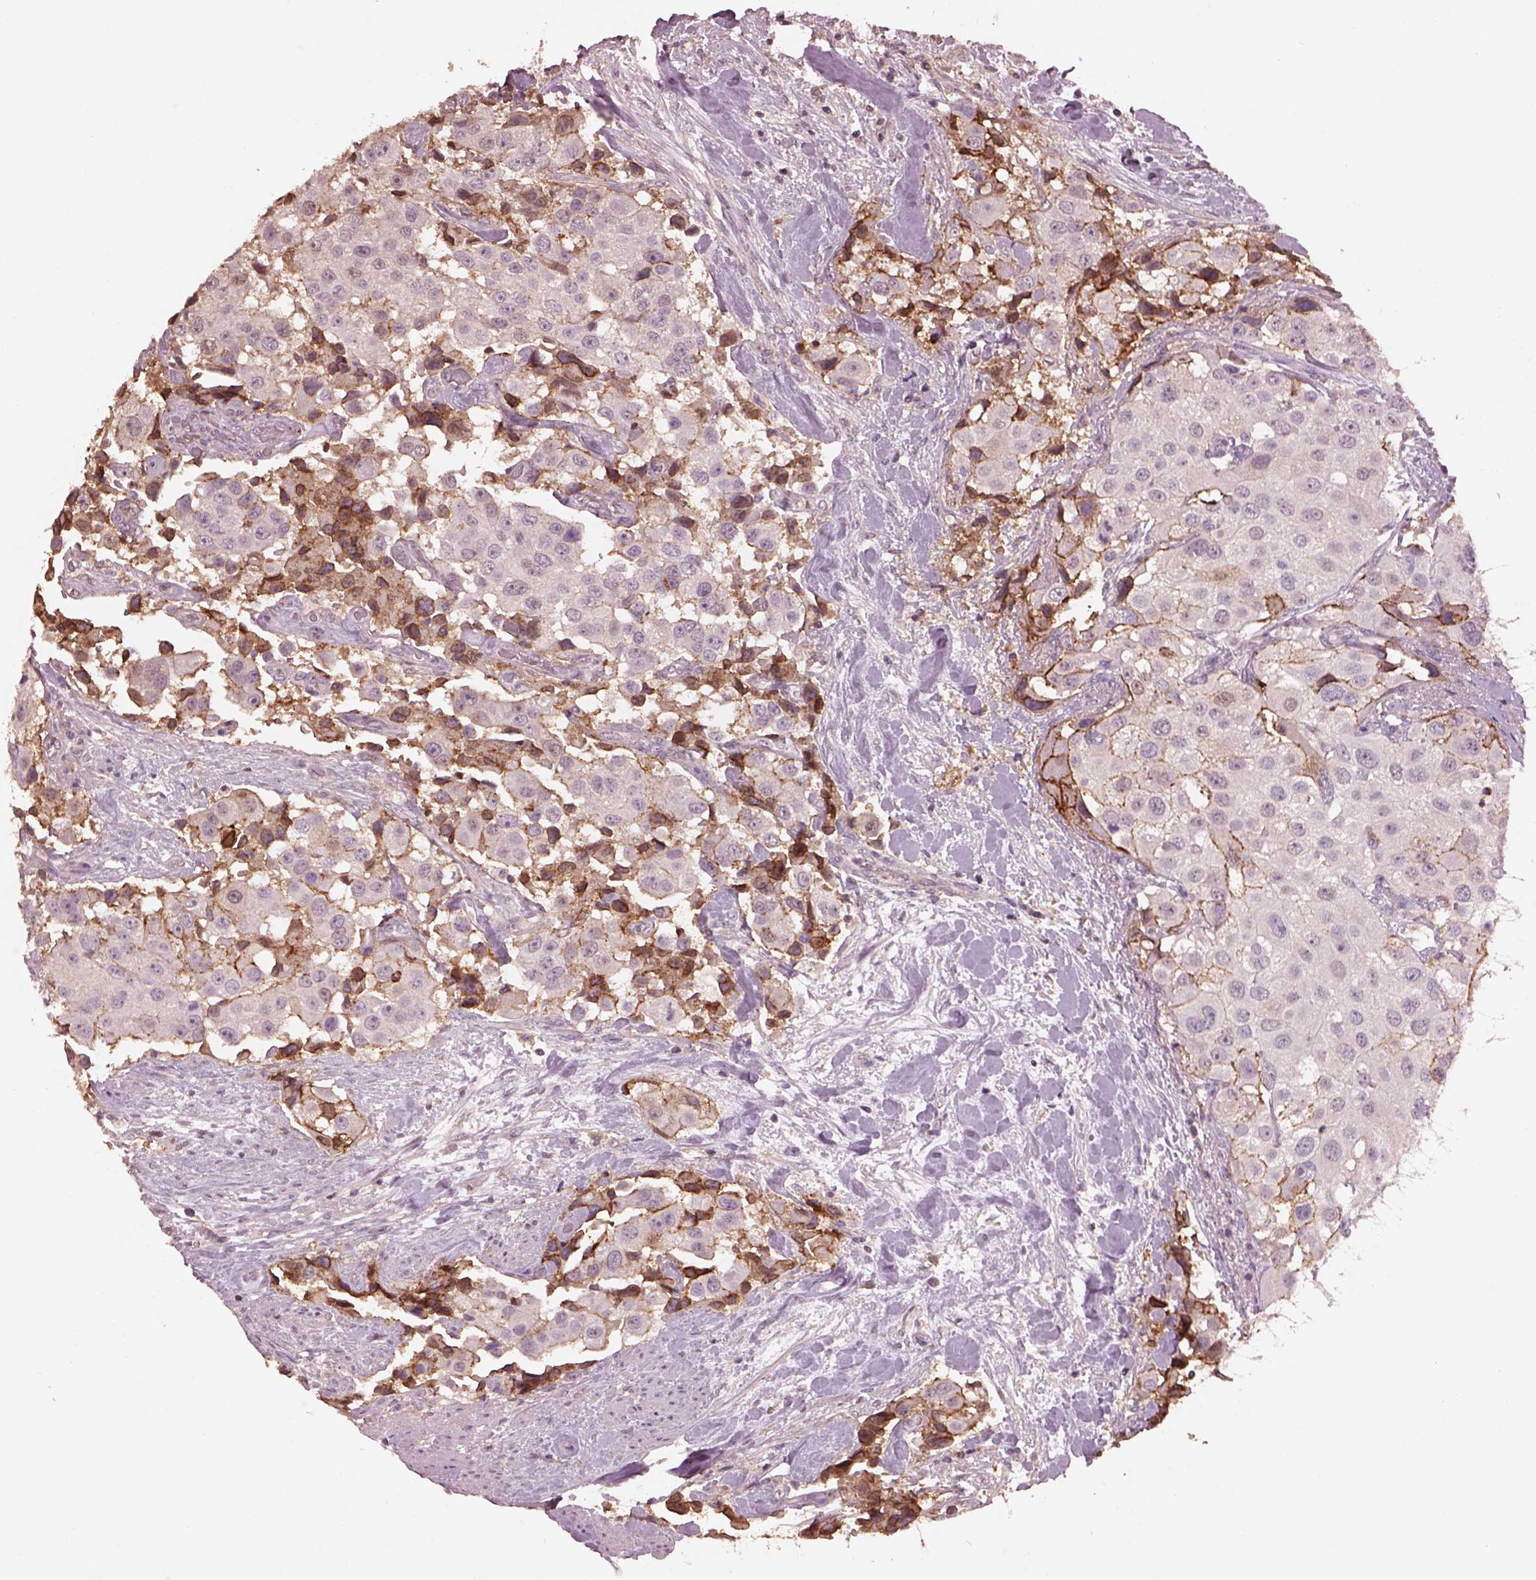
{"staining": {"intensity": "negative", "quantity": "none", "location": "none"}, "tissue": "urothelial cancer", "cell_type": "Tumor cells", "image_type": "cancer", "snomed": [{"axis": "morphology", "description": "Urothelial carcinoma, High grade"}, {"axis": "topography", "description": "Urinary bladder"}], "caption": "This is an immunohistochemistry (IHC) photomicrograph of urothelial carcinoma (high-grade). There is no positivity in tumor cells.", "gene": "SRI", "patient": {"sex": "female", "age": 64}}